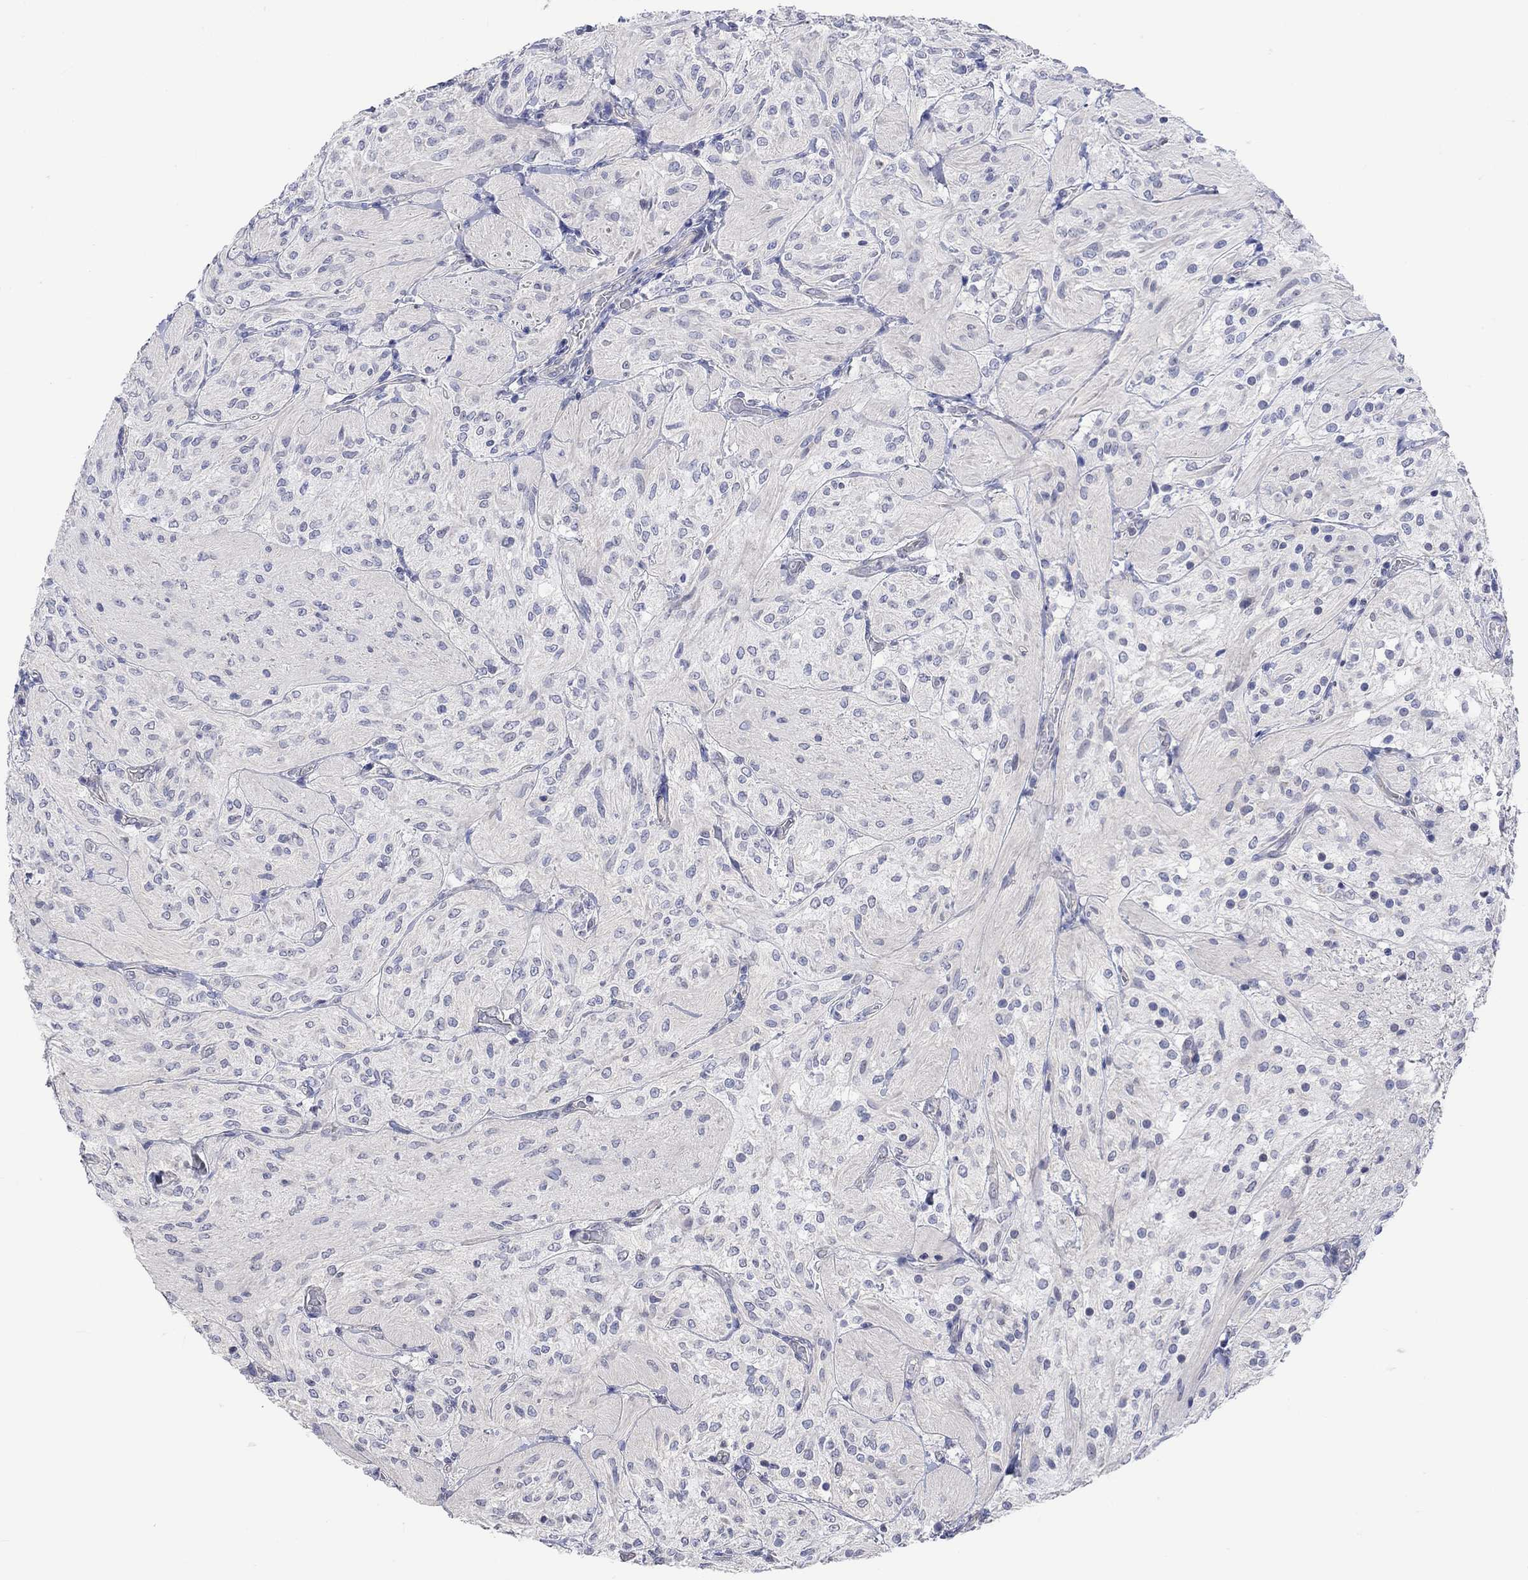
{"staining": {"intensity": "negative", "quantity": "none", "location": "none"}, "tissue": "glioma", "cell_type": "Tumor cells", "image_type": "cancer", "snomed": [{"axis": "morphology", "description": "Glioma, malignant, Low grade"}, {"axis": "topography", "description": "Brain"}], "caption": "This is an immunohistochemistry (IHC) micrograph of human glioma. There is no positivity in tumor cells.", "gene": "AGRP", "patient": {"sex": "male", "age": 3}}